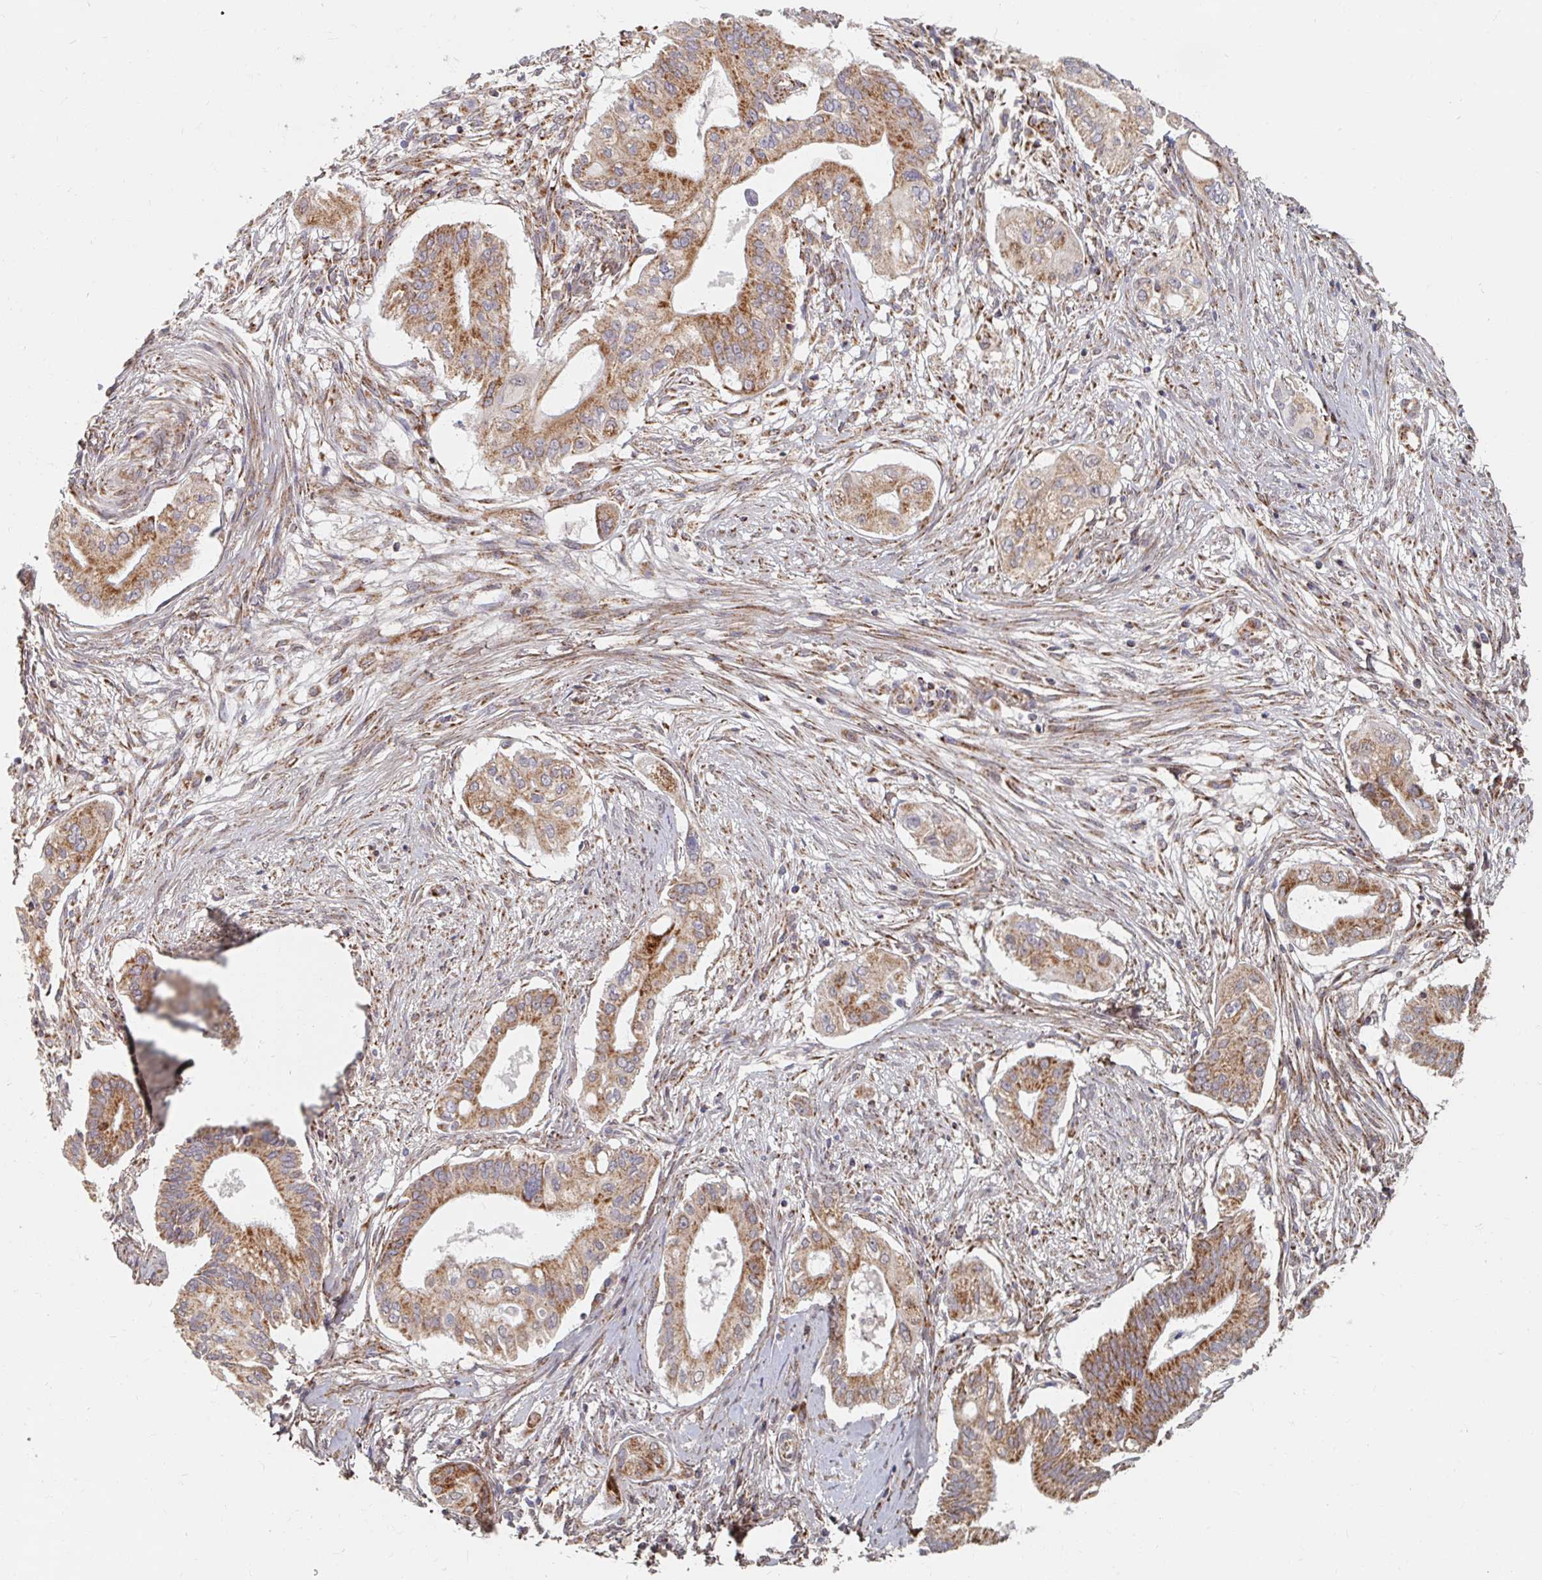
{"staining": {"intensity": "moderate", "quantity": ">75%", "location": "cytoplasmic/membranous"}, "tissue": "pancreatic cancer", "cell_type": "Tumor cells", "image_type": "cancer", "snomed": [{"axis": "morphology", "description": "Adenocarcinoma, NOS"}, {"axis": "topography", "description": "Pancreas"}], "caption": "Pancreatic cancer stained with a brown dye demonstrates moderate cytoplasmic/membranous positive expression in approximately >75% of tumor cells.", "gene": "MAVS", "patient": {"sex": "female", "age": 68}}